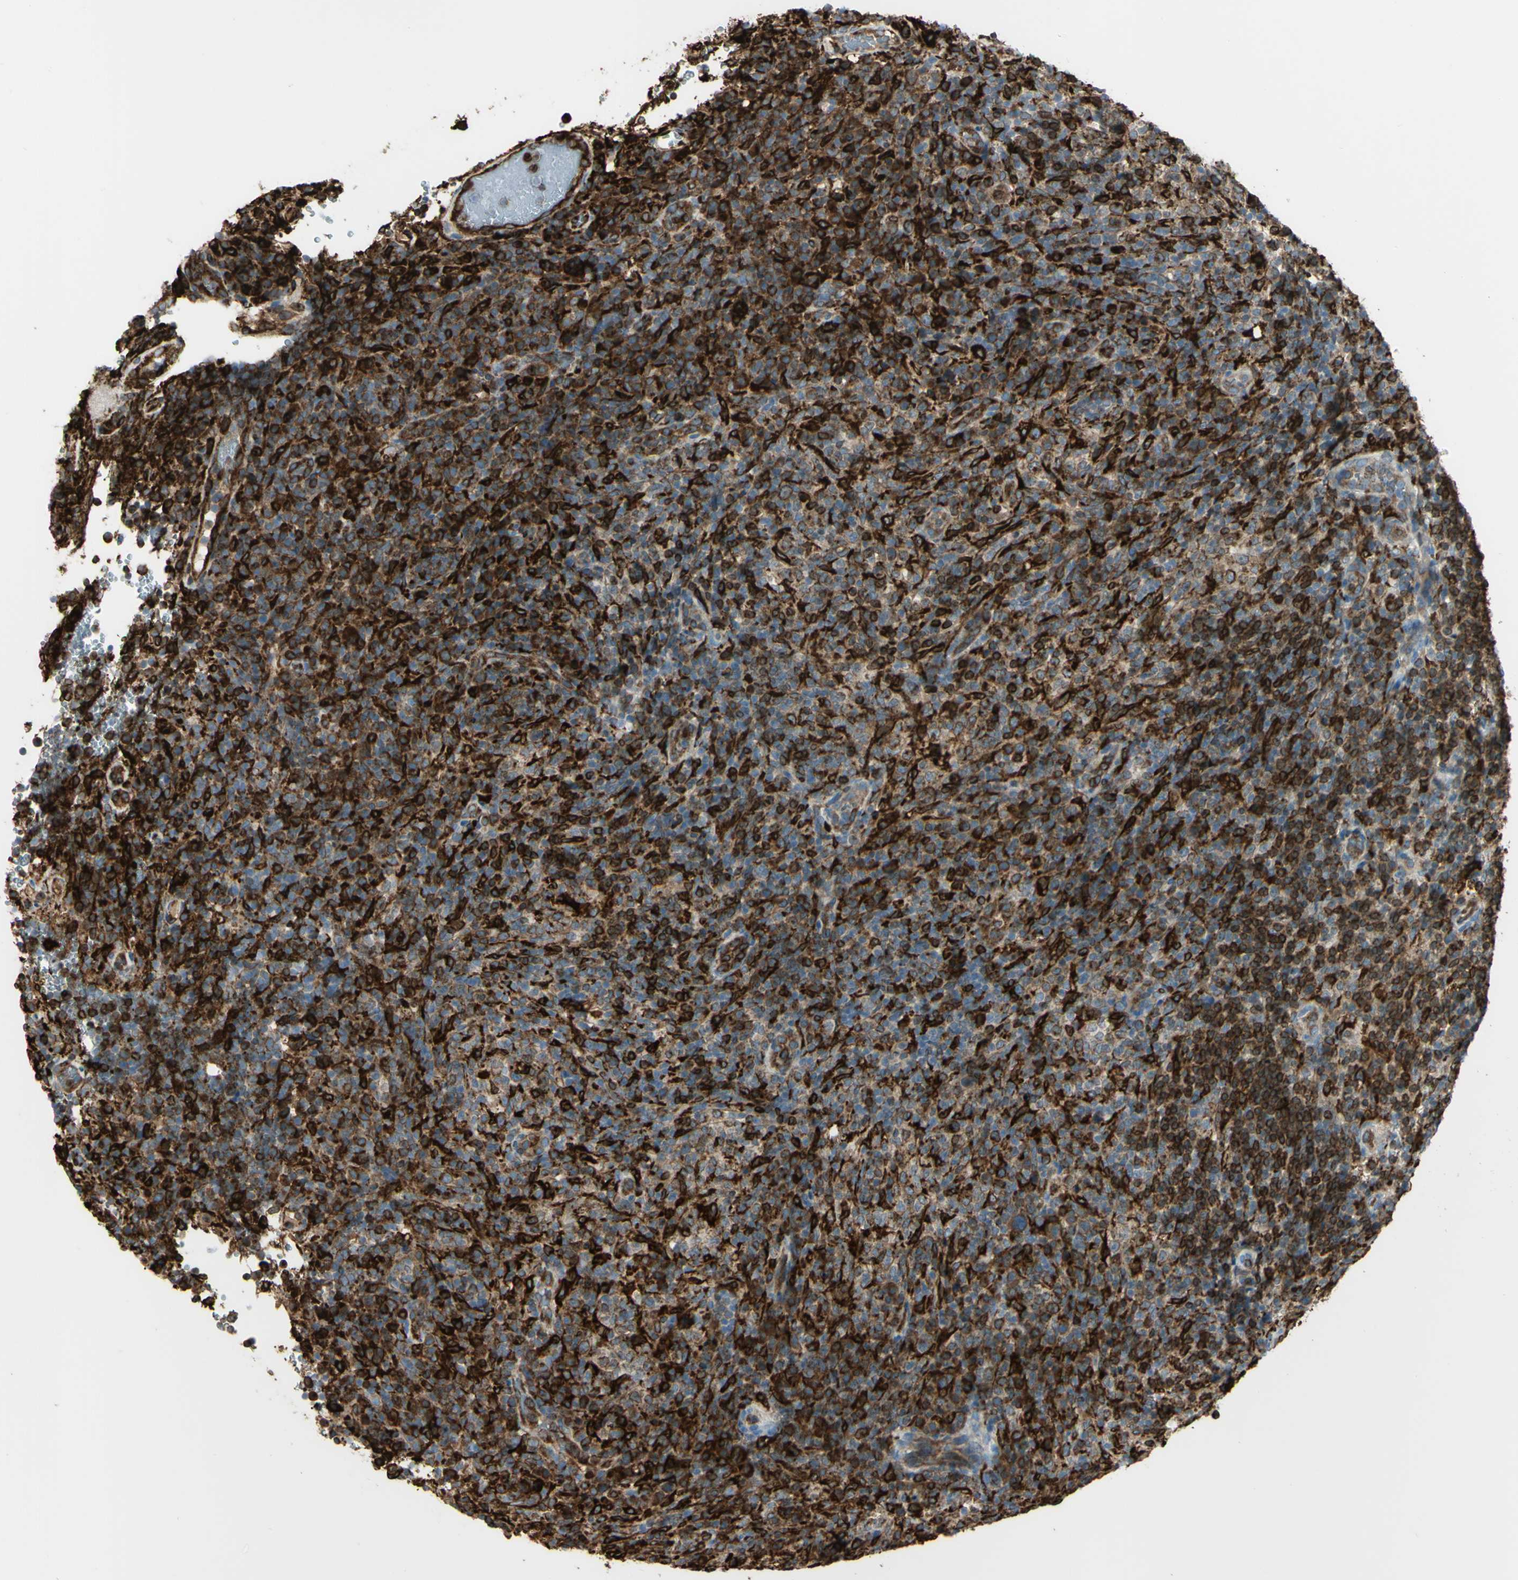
{"staining": {"intensity": "strong", "quantity": ">75%", "location": "cytoplasmic/membranous"}, "tissue": "lymphoma", "cell_type": "Tumor cells", "image_type": "cancer", "snomed": [{"axis": "morphology", "description": "Malignant lymphoma, non-Hodgkin's type, High grade"}, {"axis": "topography", "description": "Lymph node"}], "caption": "Immunohistochemical staining of human malignant lymphoma, non-Hodgkin's type (high-grade) shows strong cytoplasmic/membranous protein staining in about >75% of tumor cells.", "gene": "CD74", "patient": {"sex": "female", "age": 76}}